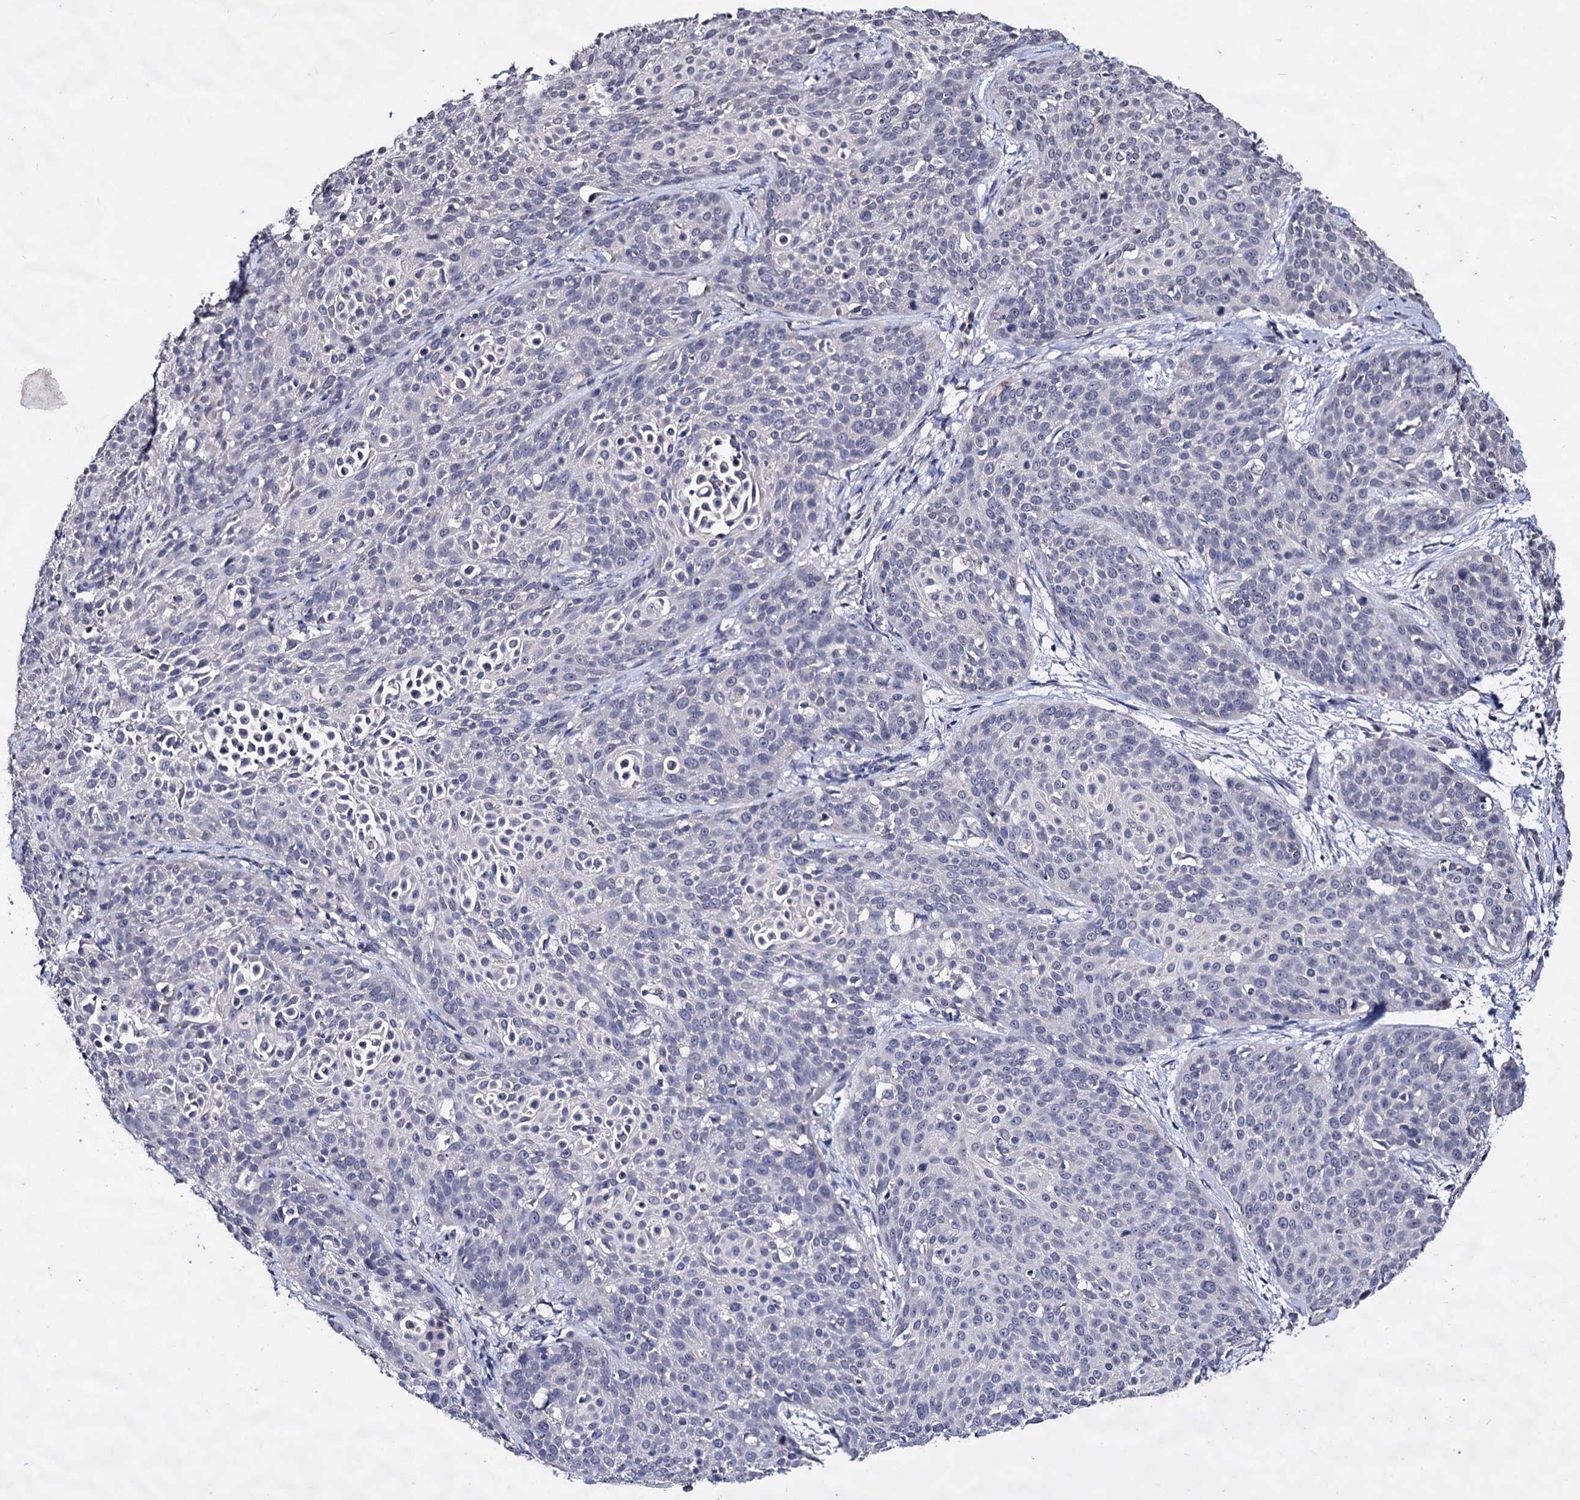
{"staining": {"intensity": "negative", "quantity": "none", "location": "none"}, "tissue": "cervical cancer", "cell_type": "Tumor cells", "image_type": "cancer", "snomed": [{"axis": "morphology", "description": "Squamous cell carcinoma, NOS"}, {"axis": "topography", "description": "Cervix"}], "caption": "DAB immunohistochemical staining of human squamous cell carcinoma (cervical) reveals no significant expression in tumor cells. (IHC, brightfield microscopy, high magnification).", "gene": "PLIN1", "patient": {"sex": "female", "age": 38}}